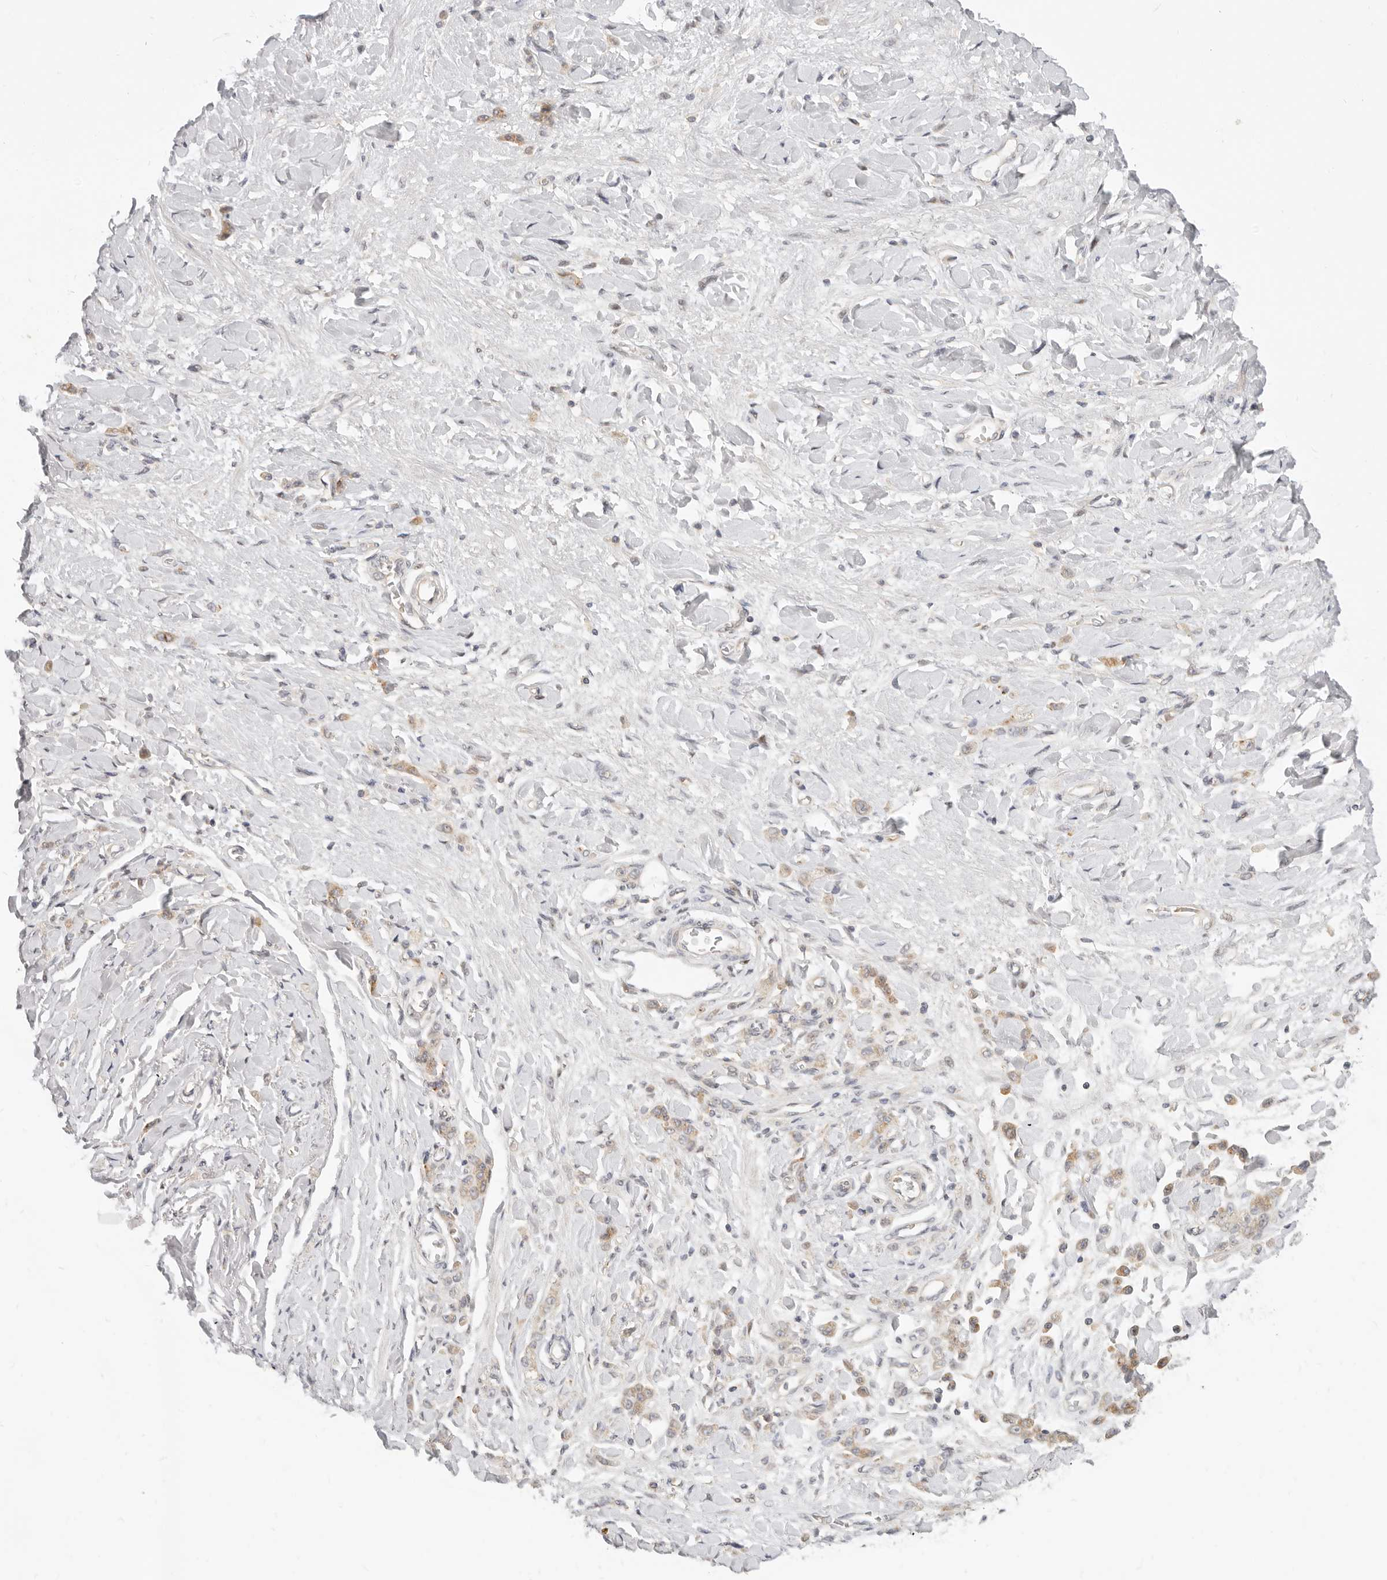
{"staining": {"intensity": "weak", "quantity": "25%-75%", "location": "cytoplasmic/membranous"}, "tissue": "stomach cancer", "cell_type": "Tumor cells", "image_type": "cancer", "snomed": [{"axis": "morphology", "description": "Normal tissue, NOS"}, {"axis": "morphology", "description": "Adenocarcinoma, NOS"}, {"axis": "topography", "description": "Stomach"}], "caption": "Human stomach adenocarcinoma stained with a protein marker demonstrates weak staining in tumor cells.", "gene": "LTB4R2", "patient": {"sex": "male", "age": 82}}